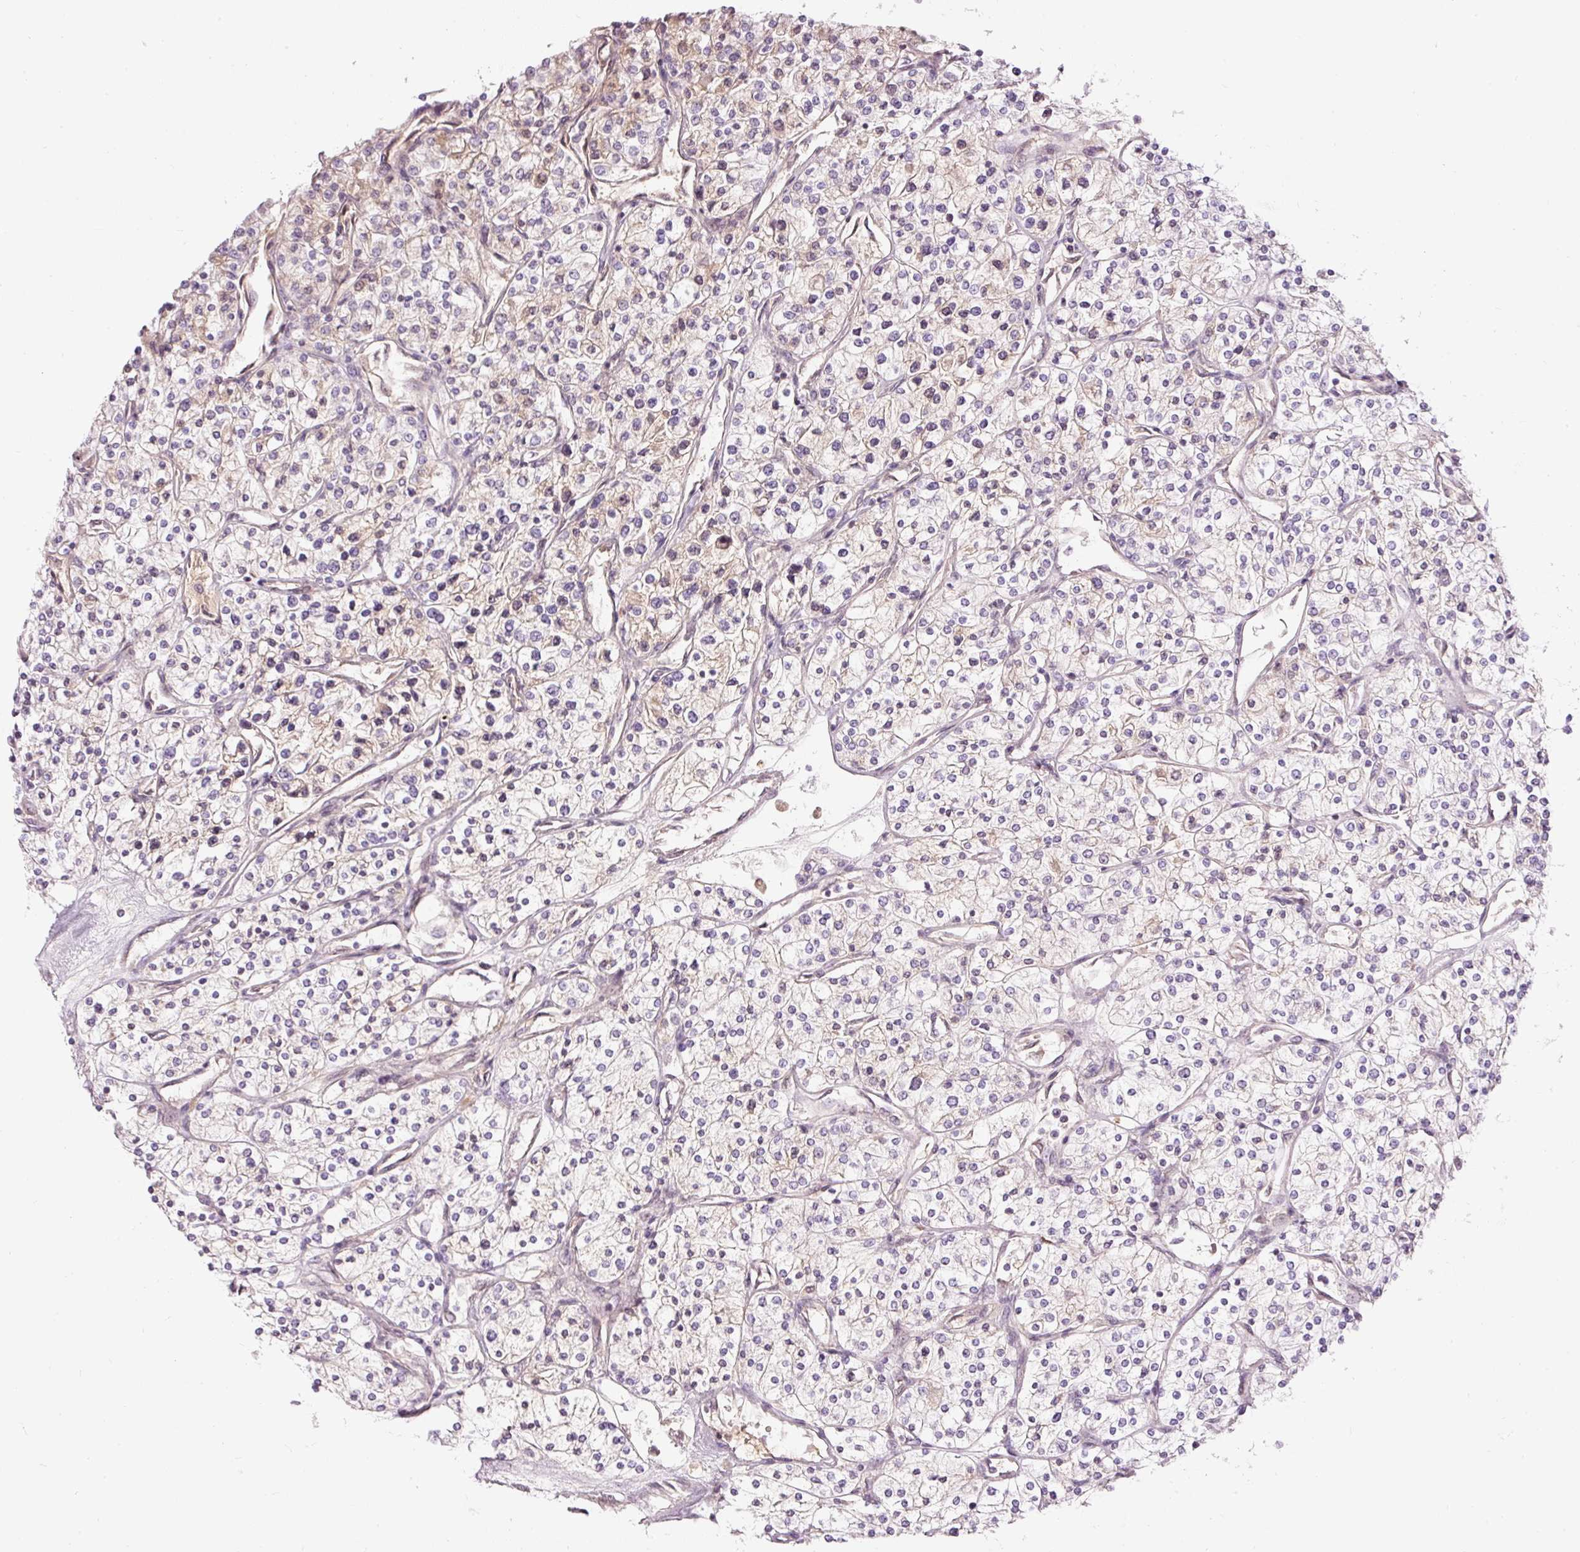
{"staining": {"intensity": "weak", "quantity": "<25%", "location": "cytoplasmic/membranous"}, "tissue": "renal cancer", "cell_type": "Tumor cells", "image_type": "cancer", "snomed": [{"axis": "morphology", "description": "Adenocarcinoma, NOS"}, {"axis": "topography", "description": "Kidney"}], "caption": "Micrograph shows no protein positivity in tumor cells of renal adenocarcinoma tissue.", "gene": "ABHD11", "patient": {"sex": "male", "age": 80}}